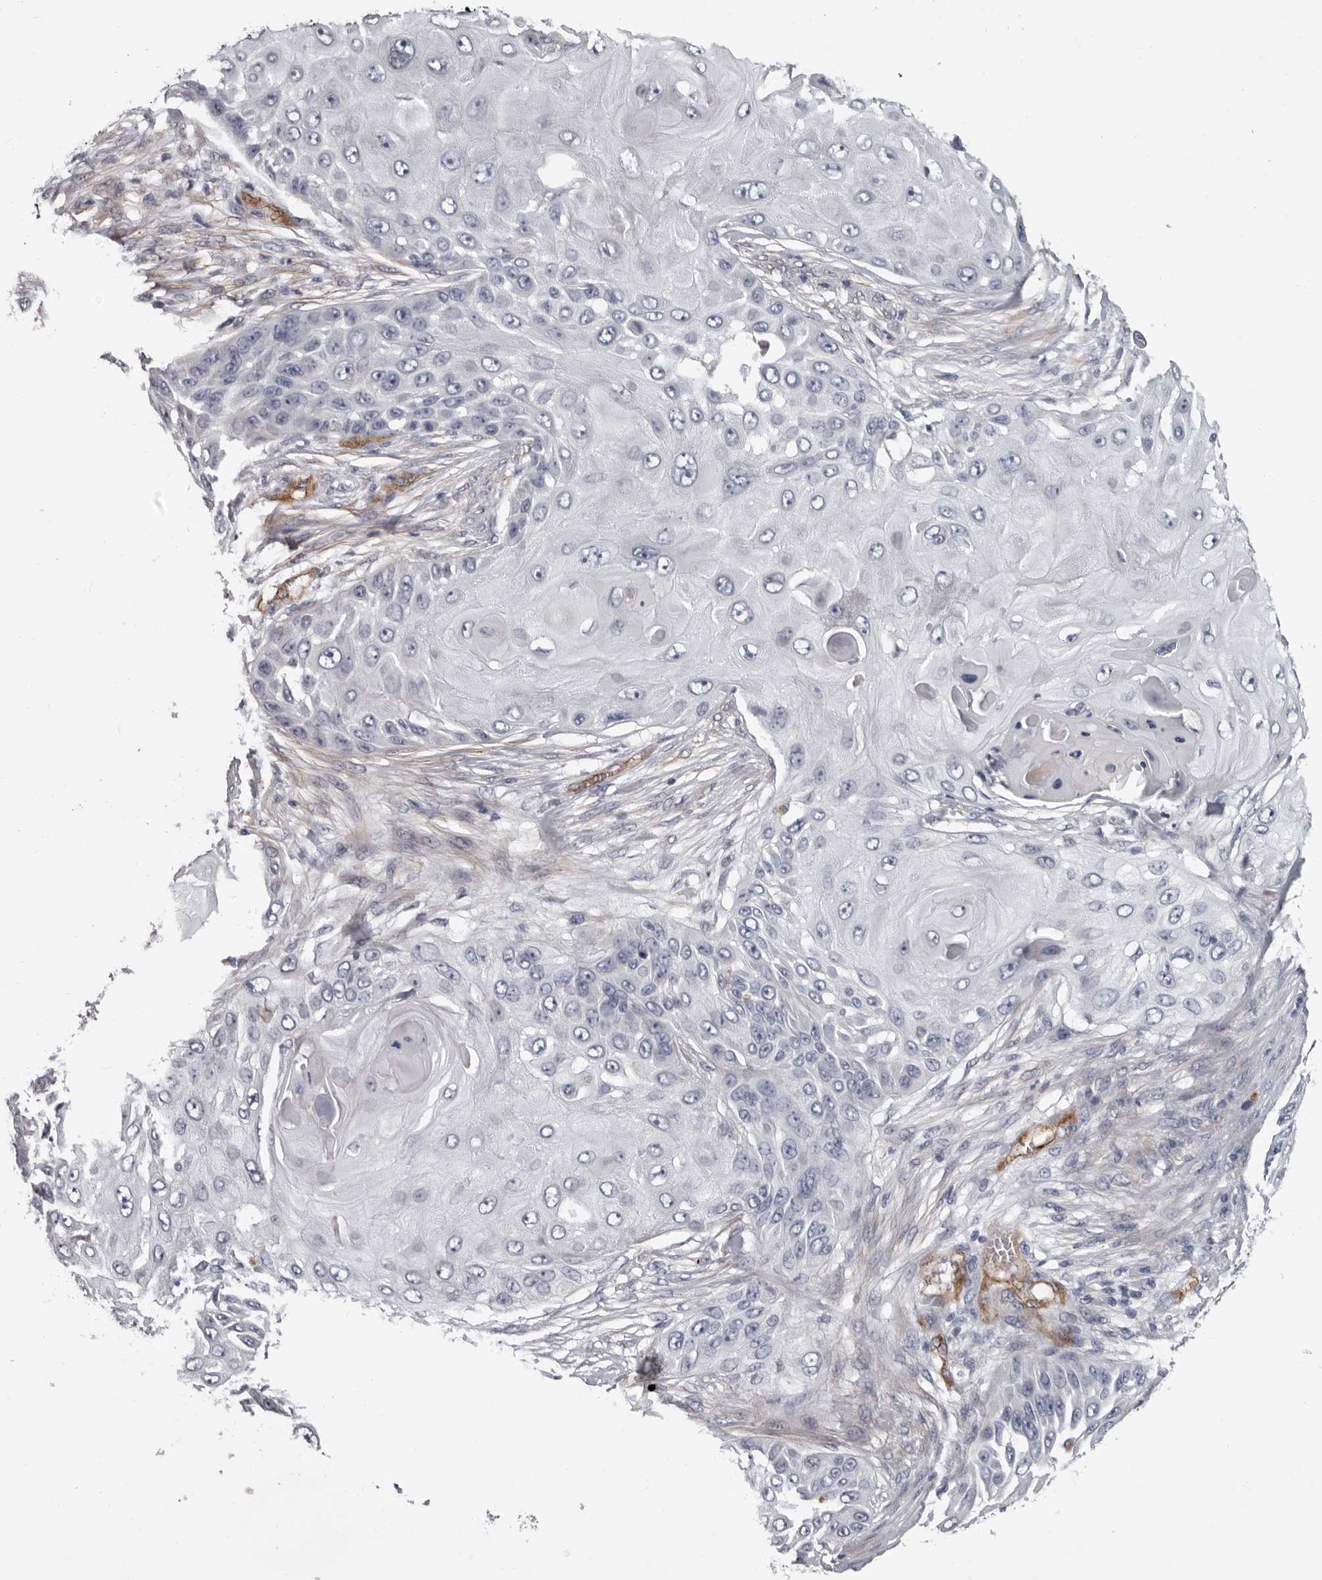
{"staining": {"intensity": "negative", "quantity": "none", "location": "none"}, "tissue": "skin cancer", "cell_type": "Tumor cells", "image_type": "cancer", "snomed": [{"axis": "morphology", "description": "Squamous cell carcinoma, NOS"}, {"axis": "topography", "description": "Skin"}], "caption": "Photomicrograph shows no protein positivity in tumor cells of skin squamous cell carcinoma tissue.", "gene": "ADGRL4", "patient": {"sex": "female", "age": 44}}